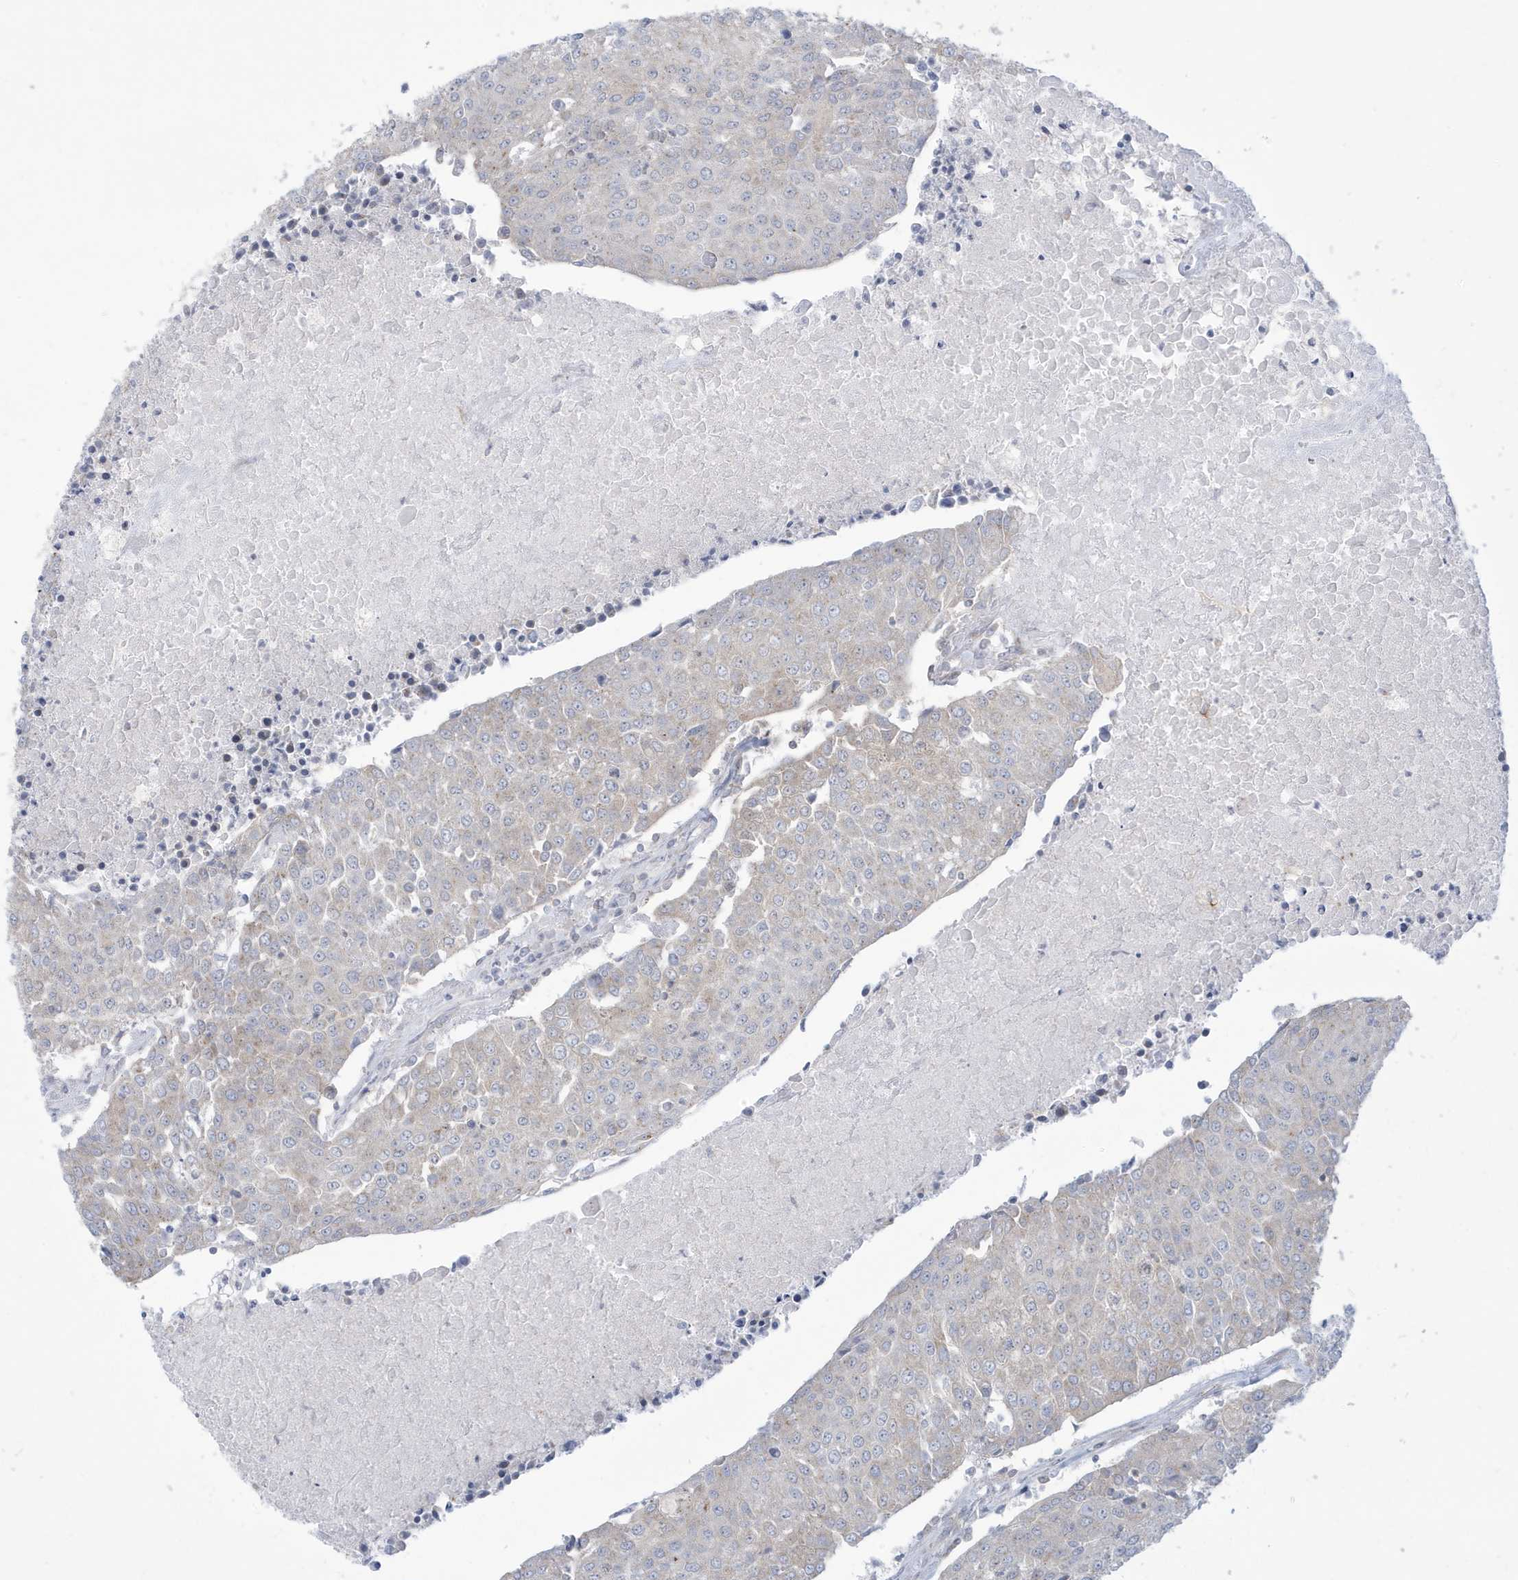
{"staining": {"intensity": "negative", "quantity": "none", "location": "none"}, "tissue": "urothelial cancer", "cell_type": "Tumor cells", "image_type": "cancer", "snomed": [{"axis": "morphology", "description": "Urothelial carcinoma, High grade"}, {"axis": "topography", "description": "Urinary bladder"}], "caption": "DAB (3,3'-diaminobenzidine) immunohistochemical staining of human urothelial cancer reveals no significant staining in tumor cells.", "gene": "SLAMF9", "patient": {"sex": "female", "age": 85}}